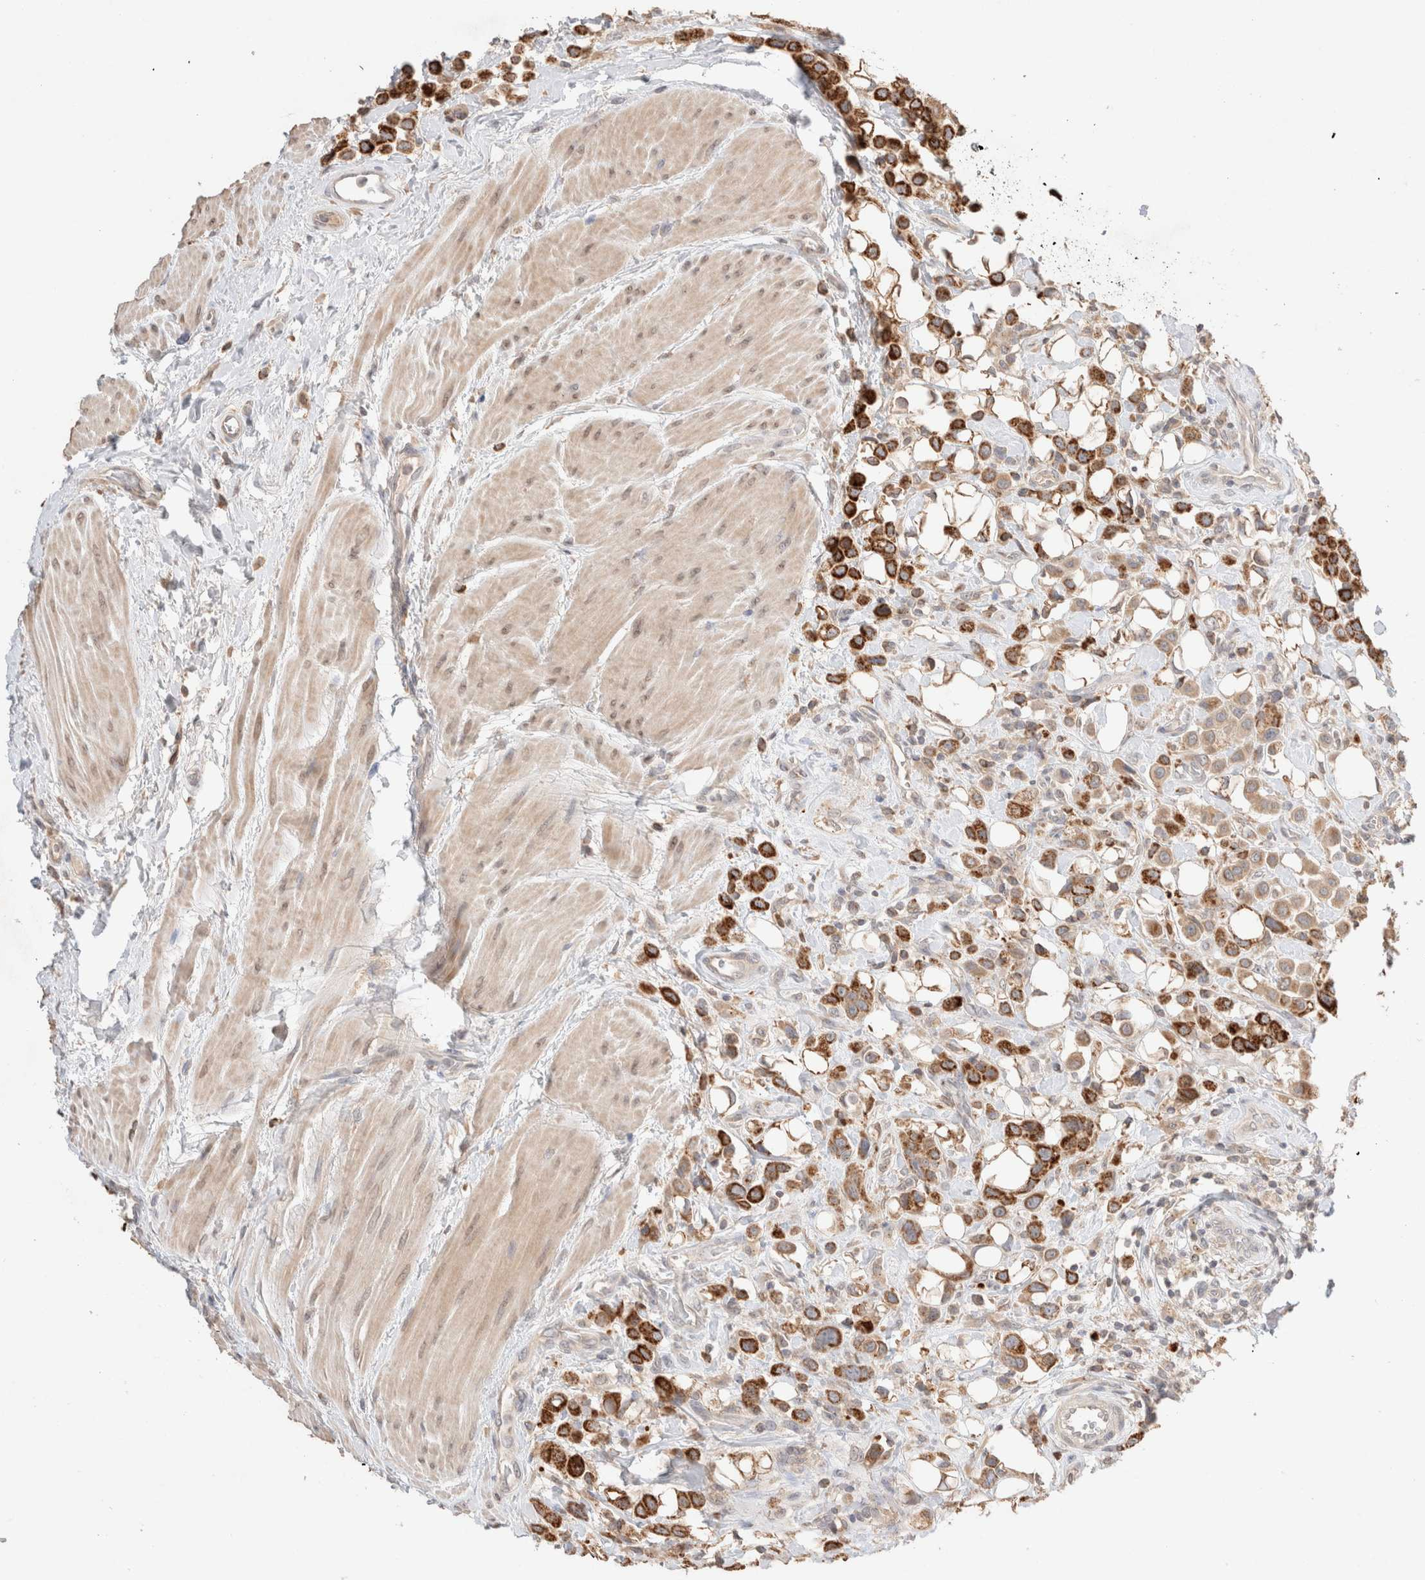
{"staining": {"intensity": "strong", "quantity": ">75%", "location": "cytoplasmic/membranous"}, "tissue": "urothelial cancer", "cell_type": "Tumor cells", "image_type": "cancer", "snomed": [{"axis": "morphology", "description": "Urothelial carcinoma, High grade"}, {"axis": "topography", "description": "Urinary bladder"}], "caption": "Urothelial carcinoma (high-grade) was stained to show a protein in brown. There is high levels of strong cytoplasmic/membranous positivity in about >75% of tumor cells. The staining is performed using DAB brown chromogen to label protein expression. The nuclei are counter-stained blue using hematoxylin.", "gene": "TRIM41", "patient": {"sex": "male", "age": 50}}